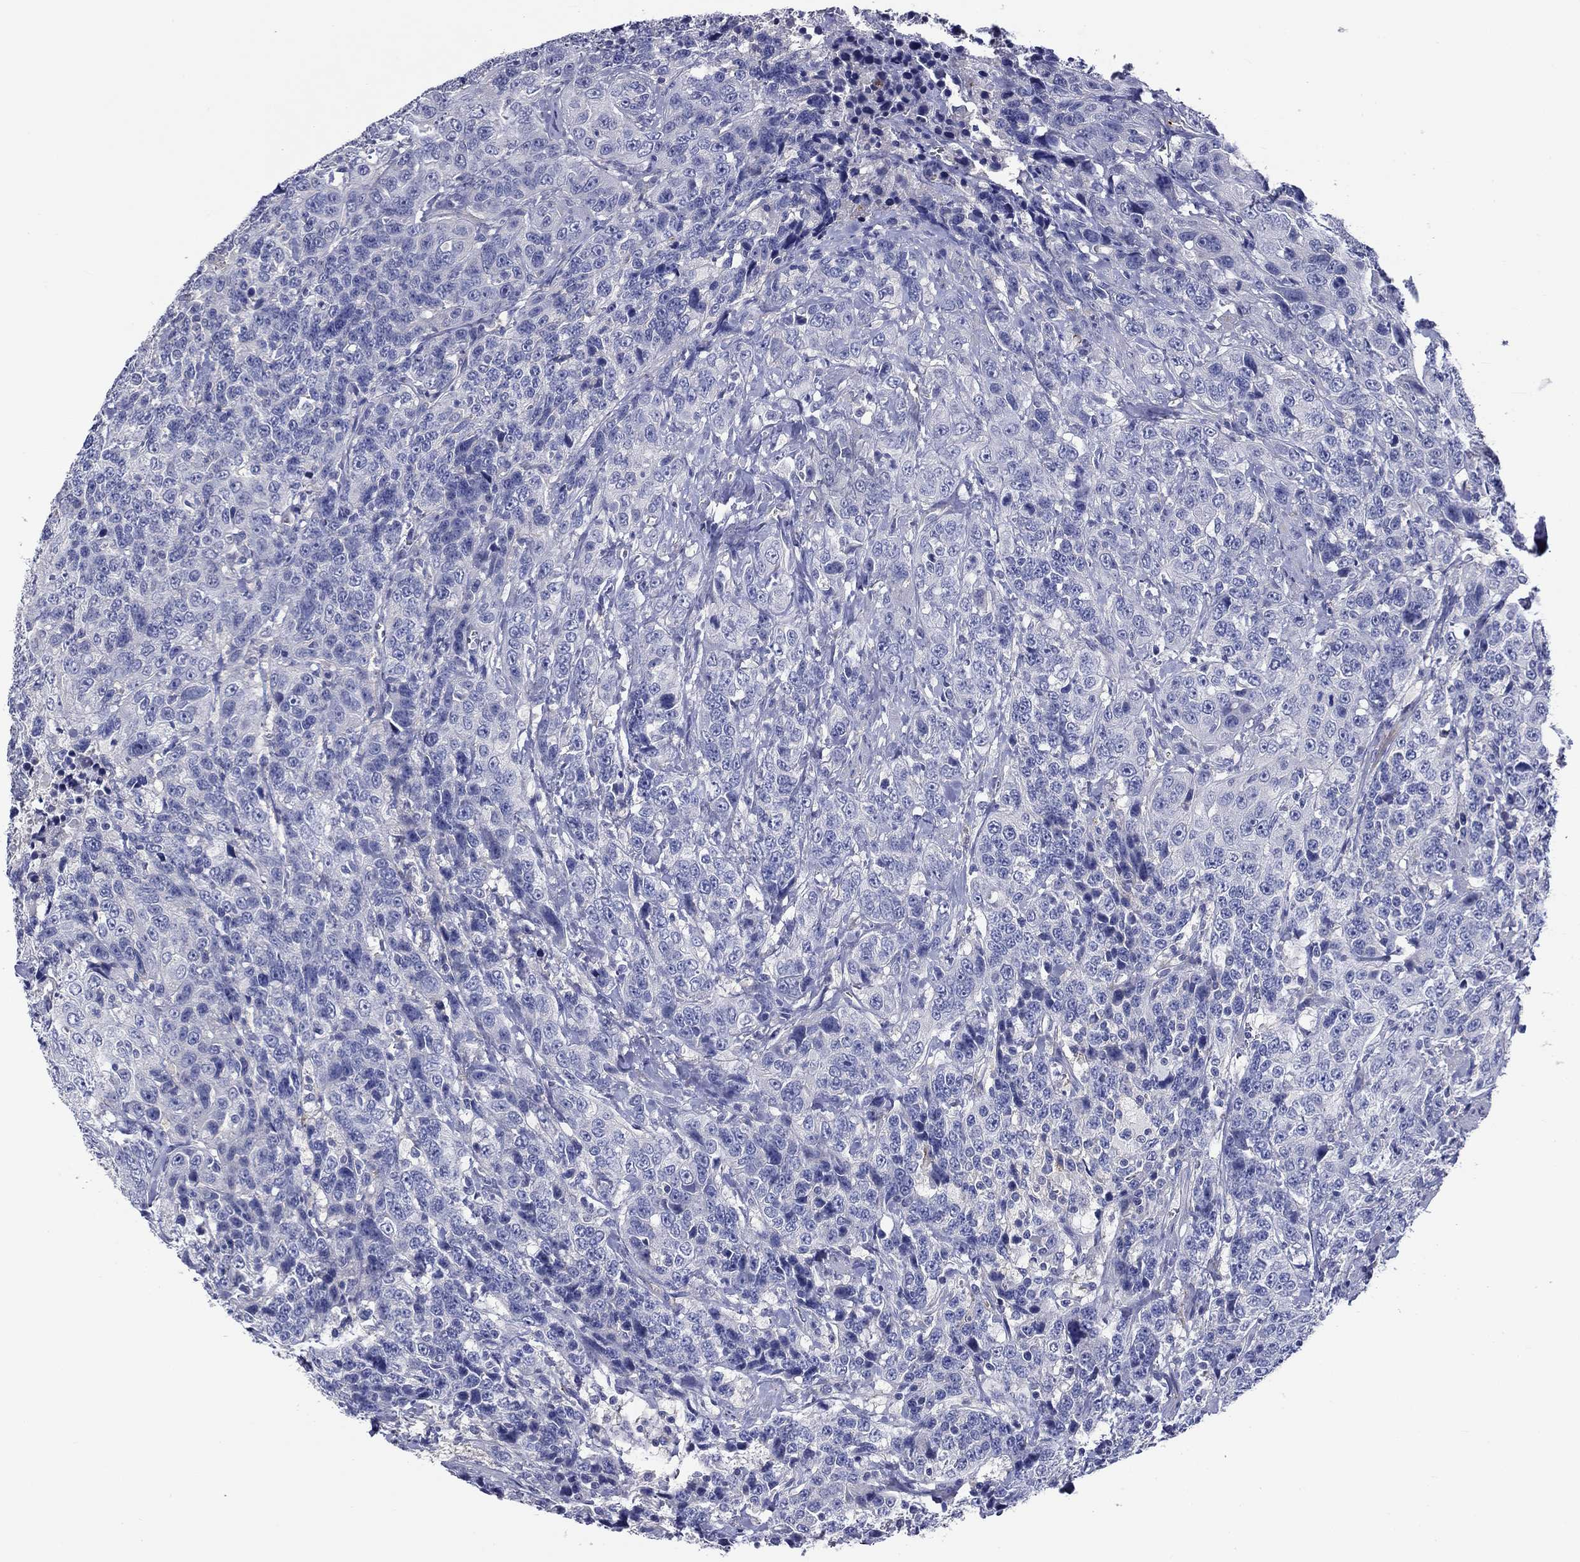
{"staining": {"intensity": "negative", "quantity": "none", "location": "none"}, "tissue": "urothelial cancer", "cell_type": "Tumor cells", "image_type": "cancer", "snomed": [{"axis": "morphology", "description": "Urothelial carcinoma, NOS"}, {"axis": "morphology", "description": "Urothelial carcinoma, High grade"}, {"axis": "topography", "description": "Urinary bladder"}], "caption": "There is no significant staining in tumor cells of transitional cell carcinoma.", "gene": "CNDP1", "patient": {"sex": "female", "age": 73}}